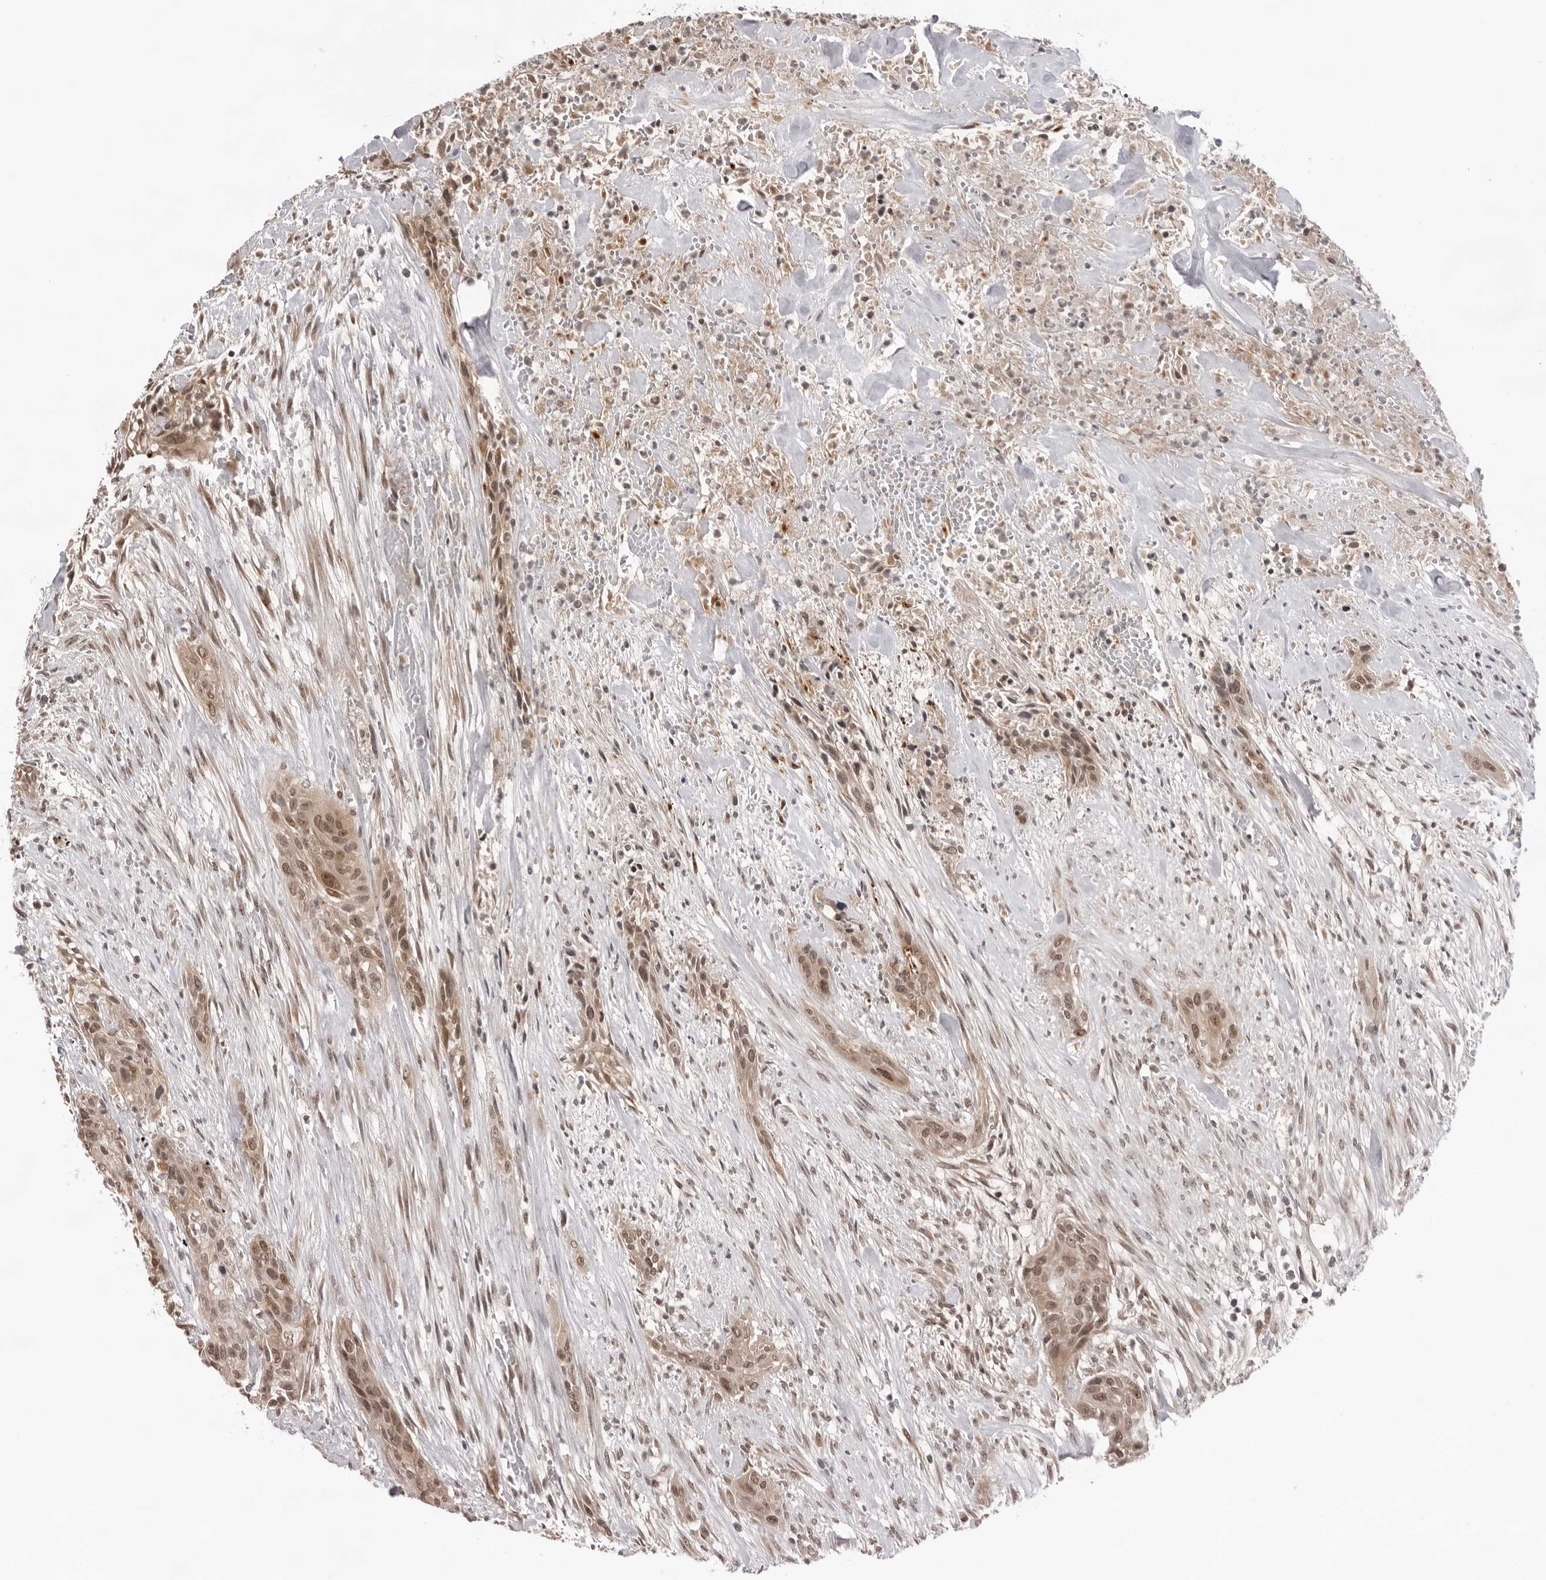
{"staining": {"intensity": "moderate", "quantity": ">75%", "location": "cytoplasmic/membranous,nuclear"}, "tissue": "urothelial cancer", "cell_type": "Tumor cells", "image_type": "cancer", "snomed": [{"axis": "morphology", "description": "Urothelial carcinoma, High grade"}, {"axis": "topography", "description": "Urinary bladder"}], "caption": "Immunohistochemical staining of human high-grade urothelial carcinoma displays medium levels of moderate cytoplasmic/membranous and nuclear protein positivity in about >75% of tumor cells.", "gene": "EXOSC10", "patient": {"sex": "male", "age": 35}}